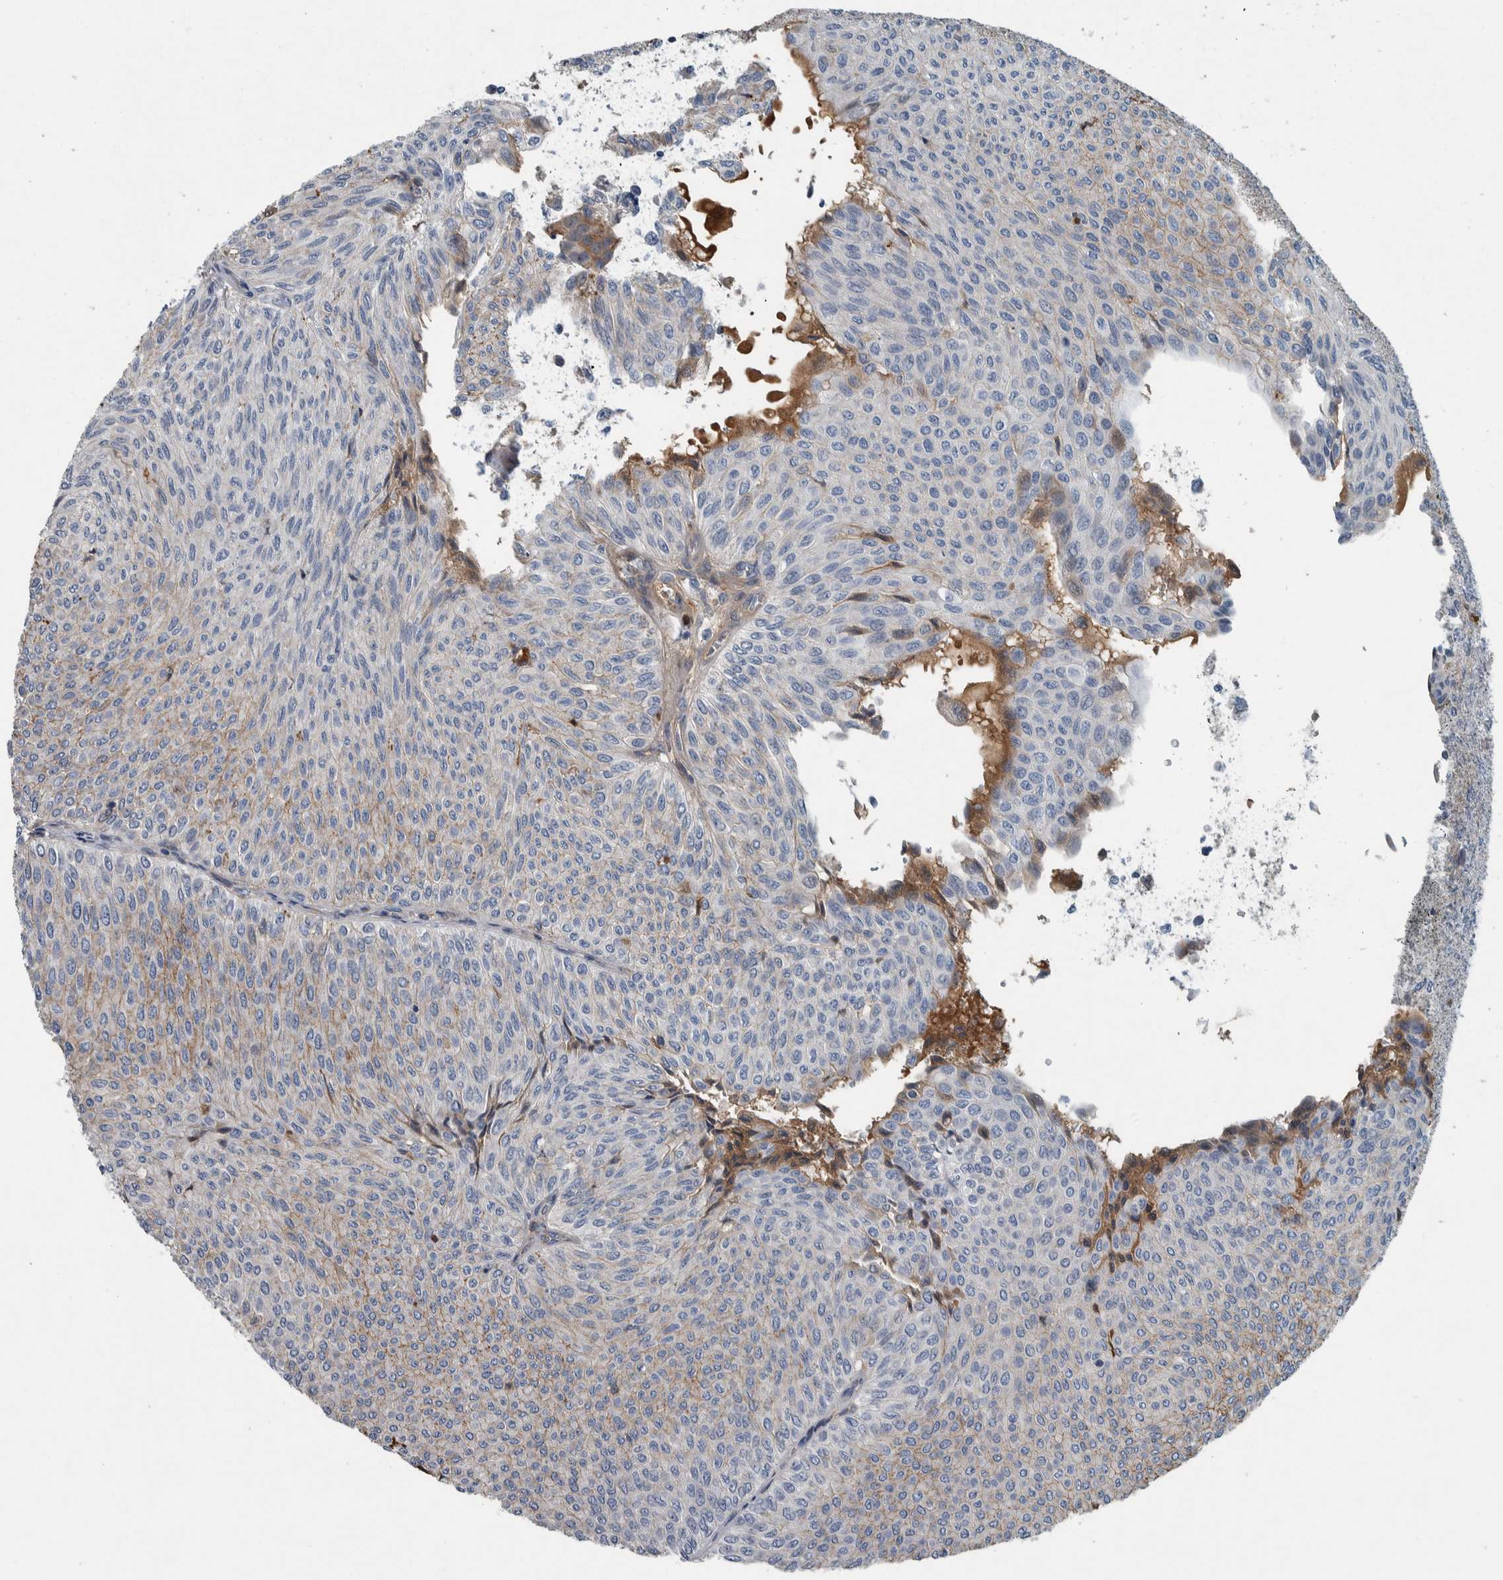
{"staining": {"intensity": "weak", "quantity": "<25%", "location": "cytoplasmic/membranous"}, "tissue": "urothelial cancer", "cell_type": "Tumor cells", "image_type": "cancer", "snomed": [{"axis": "morphology", "description": "Urothelial carcinoma, Low grade"}, {"axis": "topography", "description": "Urinary bladder"}], "caption": "Immunohistochemistry (IHC) of low-grade urothelial carcinoma displays no staining in tumor cells.", "gene": "SERPINC1", "patient": {"sex": "male", "age": 78}}